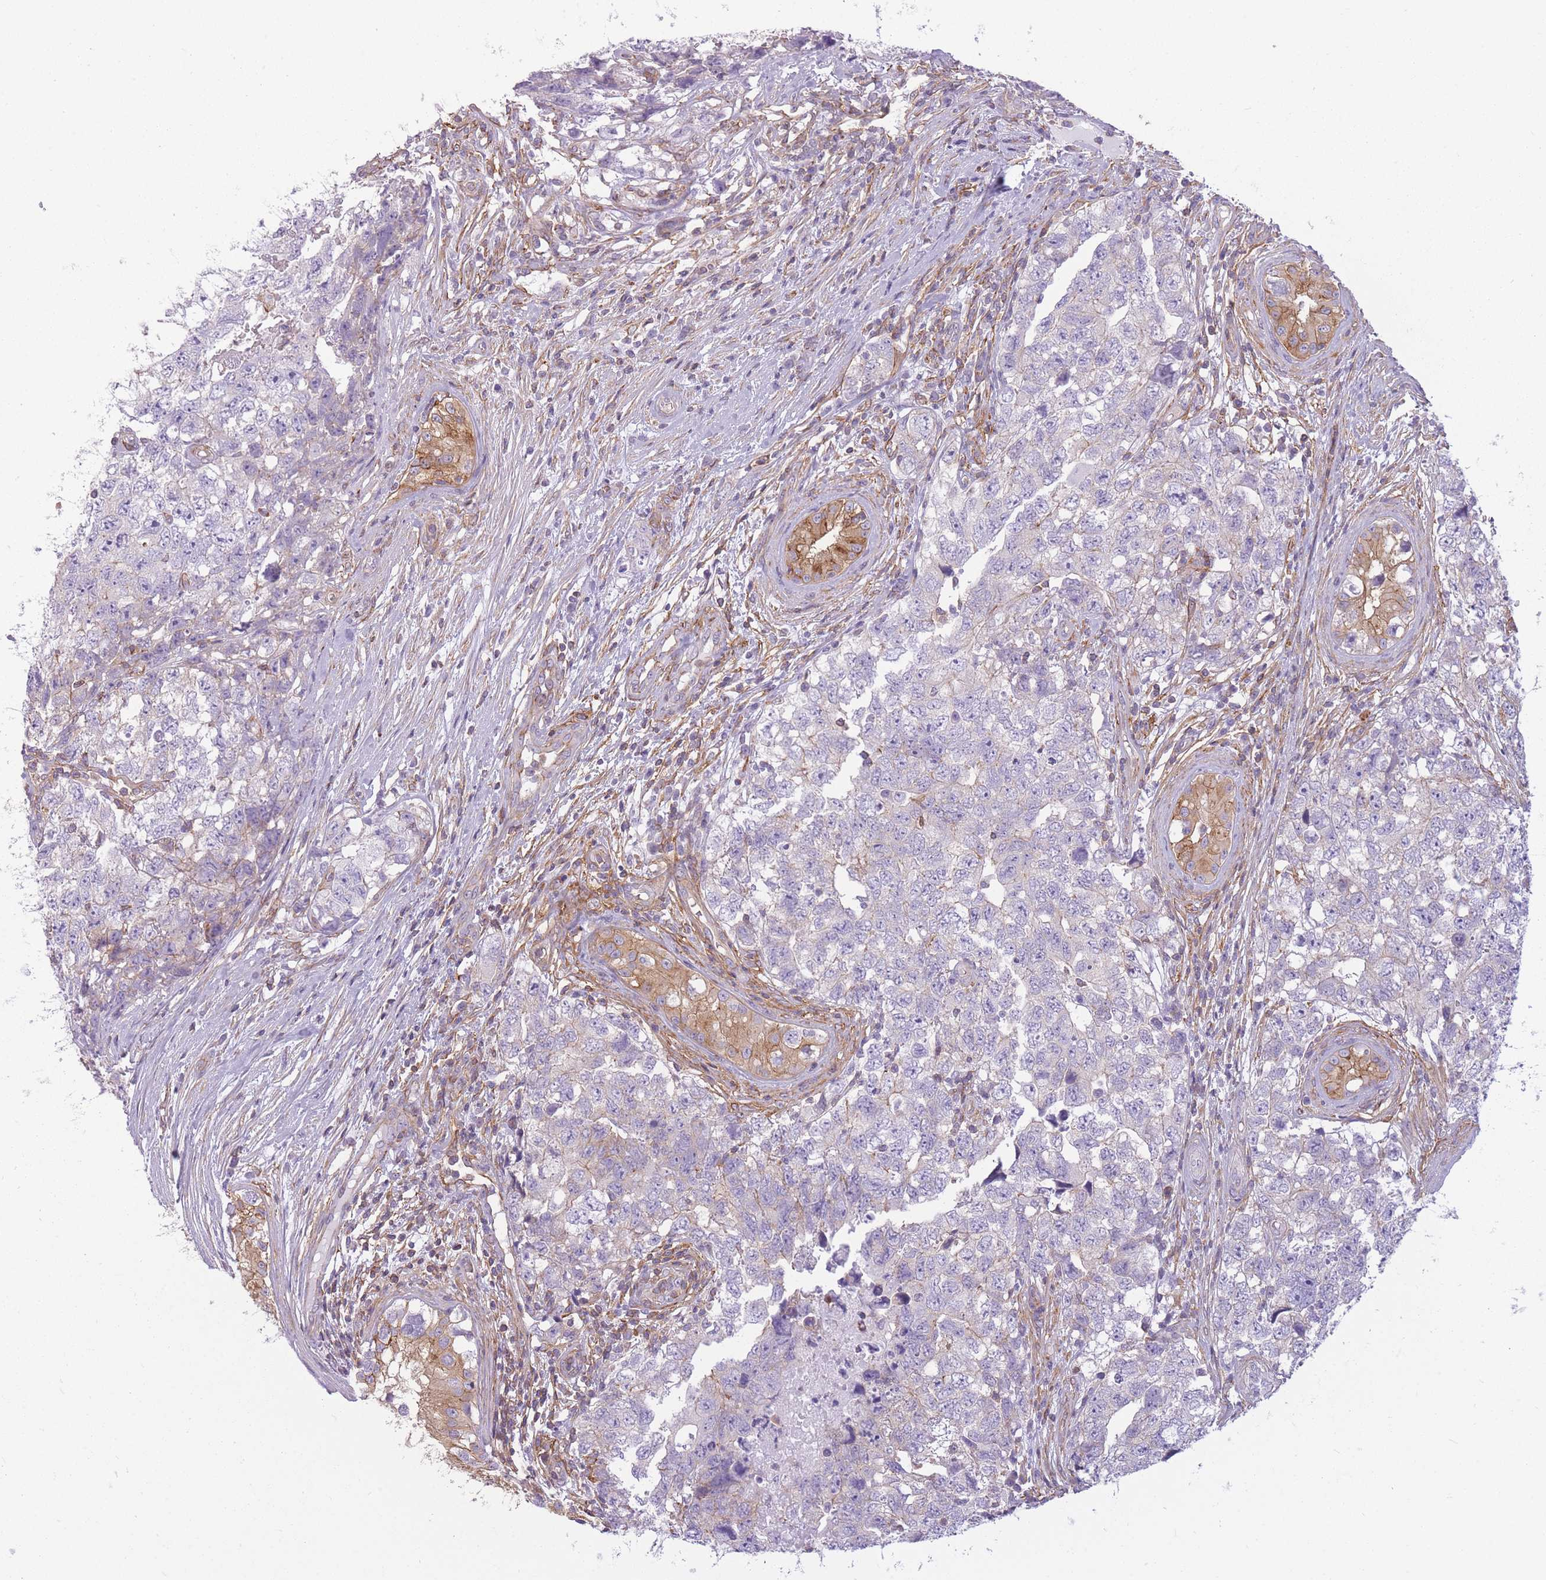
{"staining": {"intensity": "negative", "quantity": "none", "location": "none"}, "tissue": "testis cancer", "cell_type": "Tumor cells", "image_type": "cancer", "snomed": [{"axis": "morphology", "description": "Carcinoma, Embryonal, NOS"}, {"axis": "topography", "description": "Testis"}], "caption": "A photomicrograph of human testis cancer (embryonal carcinoma) is negative for staining in tumor cells.", "gene": "ADD1", "patient": {"sex": "male", "age": 22}}